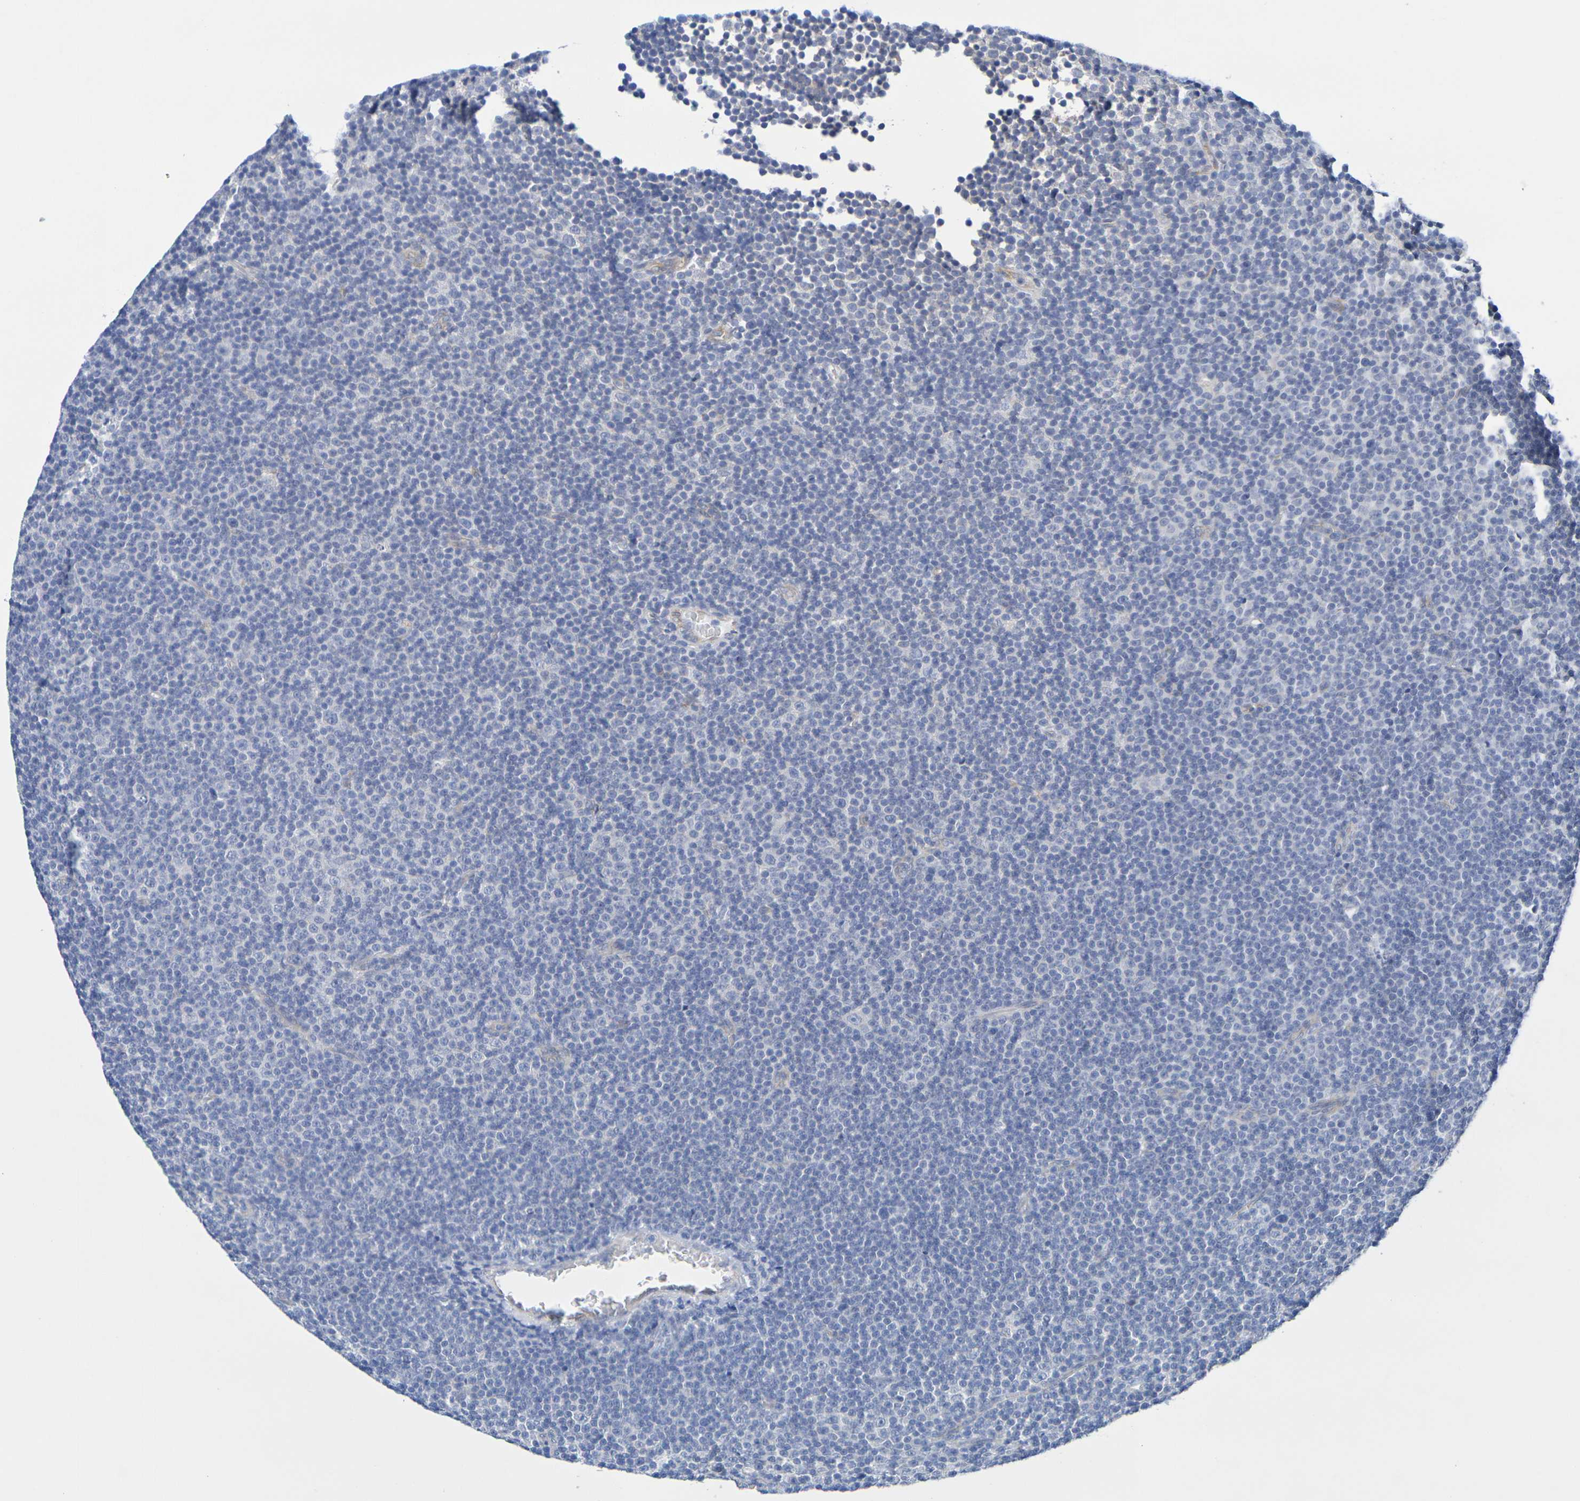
{"staining": {"intensity": "negative", "quantity": "none", "location": "none"}, "tissue": "lymphoma", "cell_type": "Tumor cells", "image_type": "cancer", "snomed": [{"axis": "morphology", "description": "Malignant lymphoma, non-Hodgkin's type, Low grade"}, {"axis": "topography", "description": "Lymph node"}], "caption": "Immunohistochemistry of malignant lymphoma, non-Hodgkin's type (low-grade) reveals no staining in tumor cells.", "gene": "TMCC3", "patient": {"sex": "female", "age": 67}}